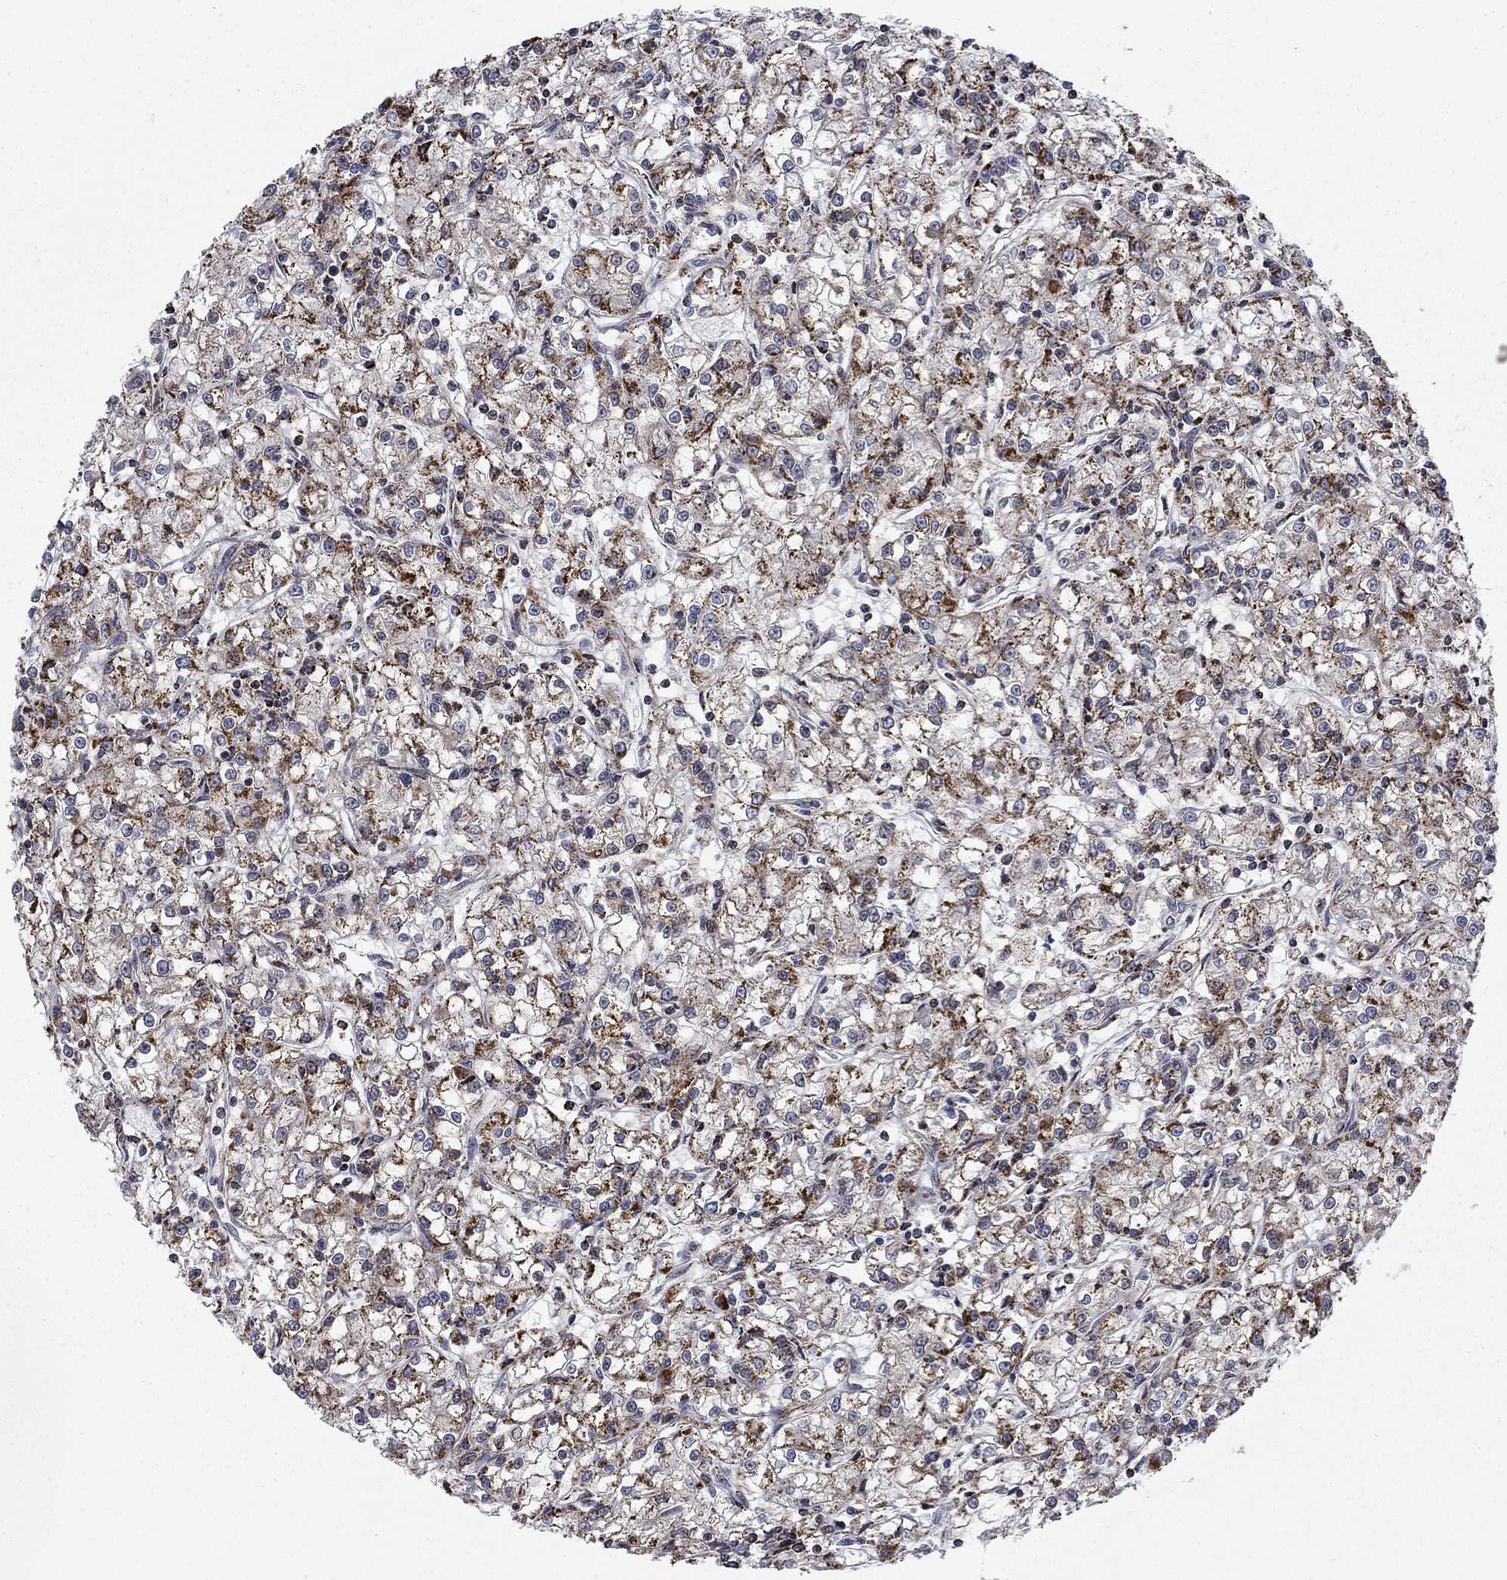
{"staining": {"intensity": "strong", "quantity": ">75%", "location": "cytoplasmic/membranous"}, "tissue": "renal cancer", "cell_type": "Tumor cells", "image_type": "cancer", "snomed": [{"axis": "morphology", "description": "Adenocarcinoma, NOS"}, {"axis": "topography", "description": "Kidney"}], "caption": "Renal cancer stained with immunohistochemistry demonstrates strong cytoplasmic/membranous positivity in approximately >75% of tumor cells.", "gene": "MOAP1", "patient": {"sex": "female", "age": 59}}